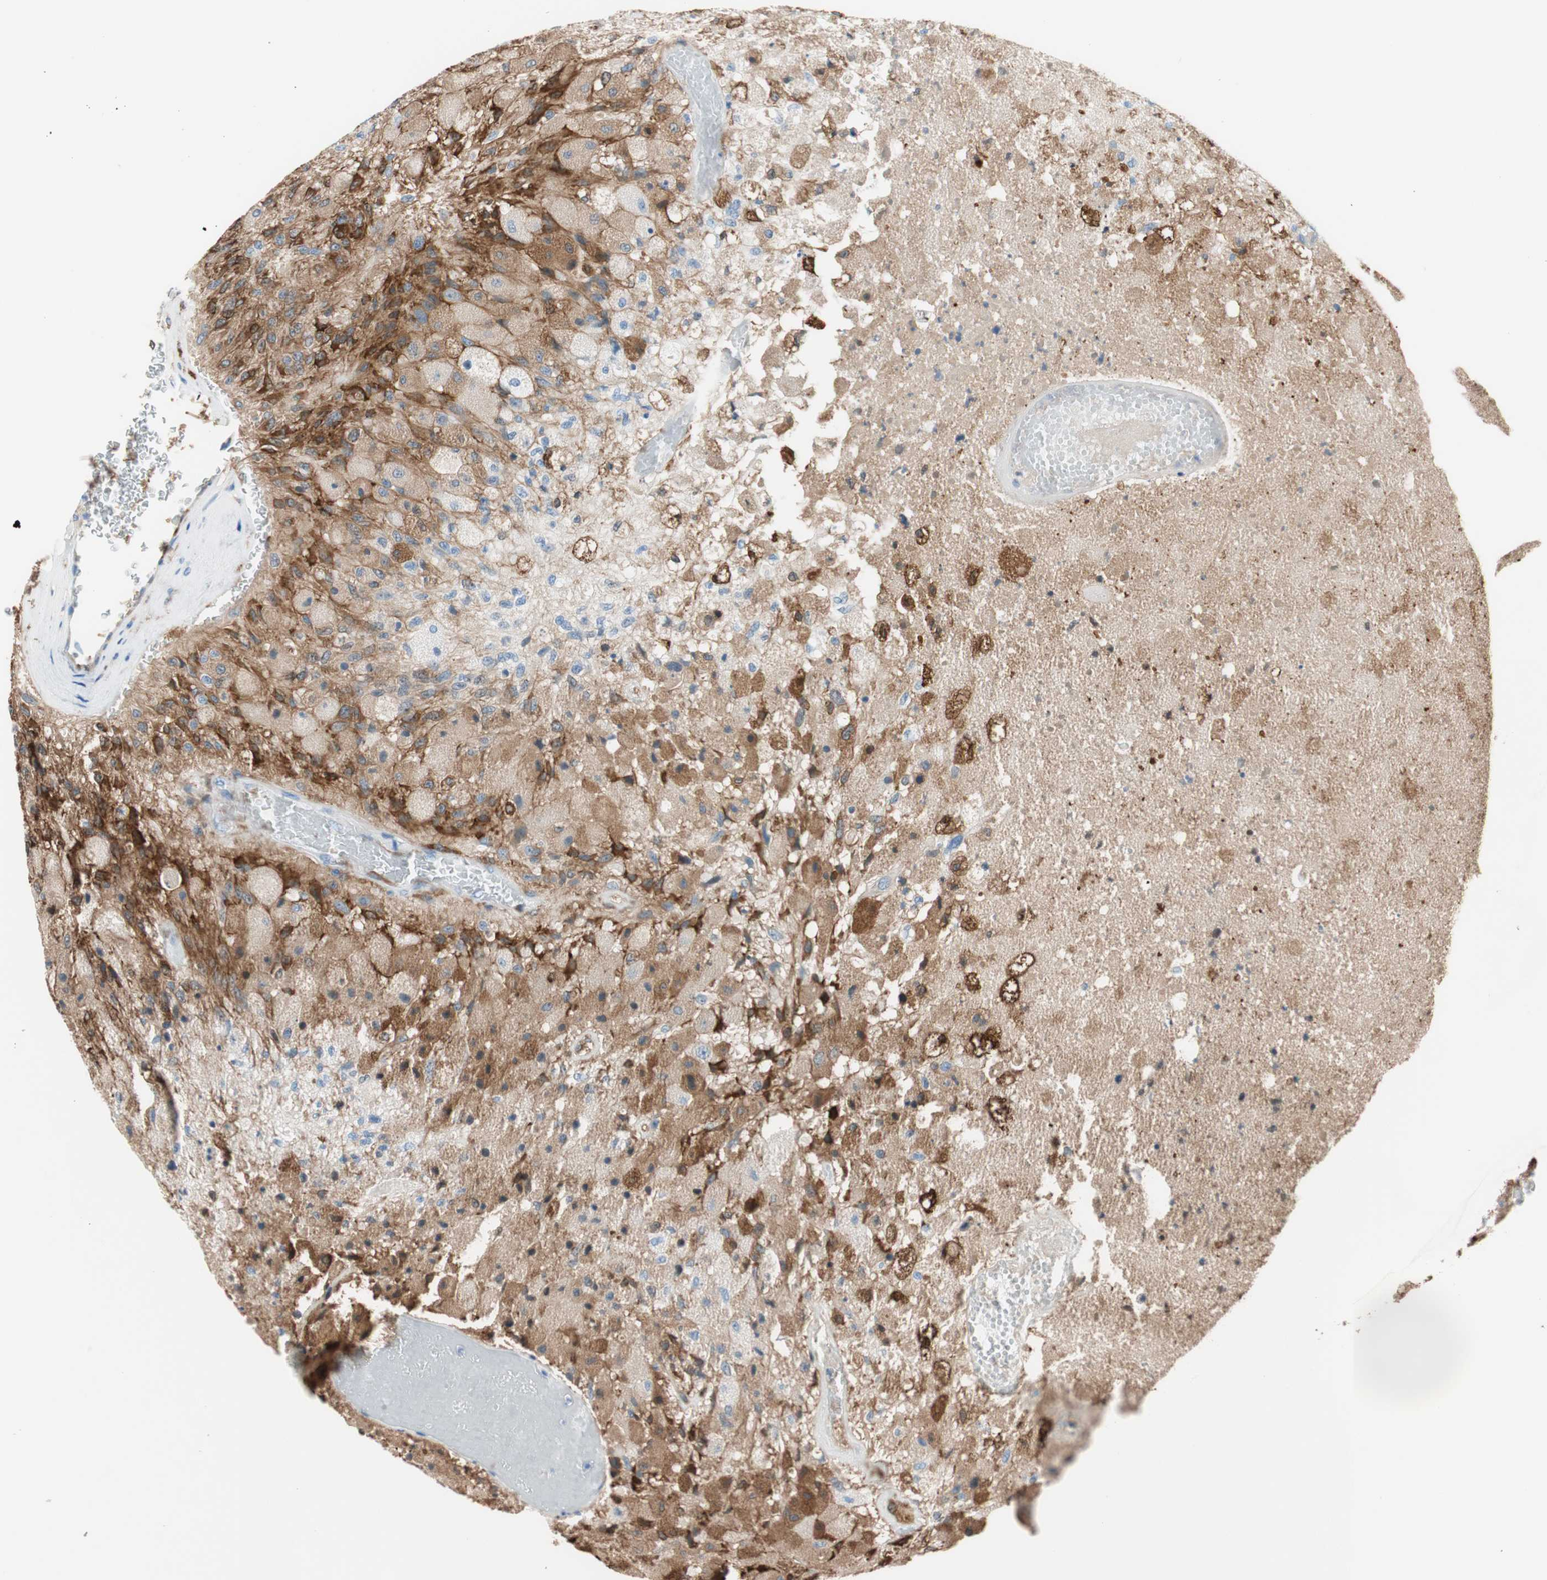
{"staining": {"intensity": "strong", "quantity": "25%-75%", "location": "cytoplasmic/membranous"}, "tissue": "glioma", "cell_type": "Tumor cells", "image_type": "cancer", "snomed": [{"axis": "morphology", "description": "Normal tissue, NOS"}, {"axis": "morphology", "description": "Glioma, malignant, High grade"}, {"axis": "topography", "description": "Cerebral cortex"}], "caption": "Immunohistochemical staining of human malignant glioma (high-grade) reveals high levels of strong cytoplasmic/membranous protein positivity in about 25%-75% of tumor cells. (brown staining indicates protein expression, while blue staining denotes nuclei).", "gene": "GLUL", "patient": {"sex": "male", "age": 77}}